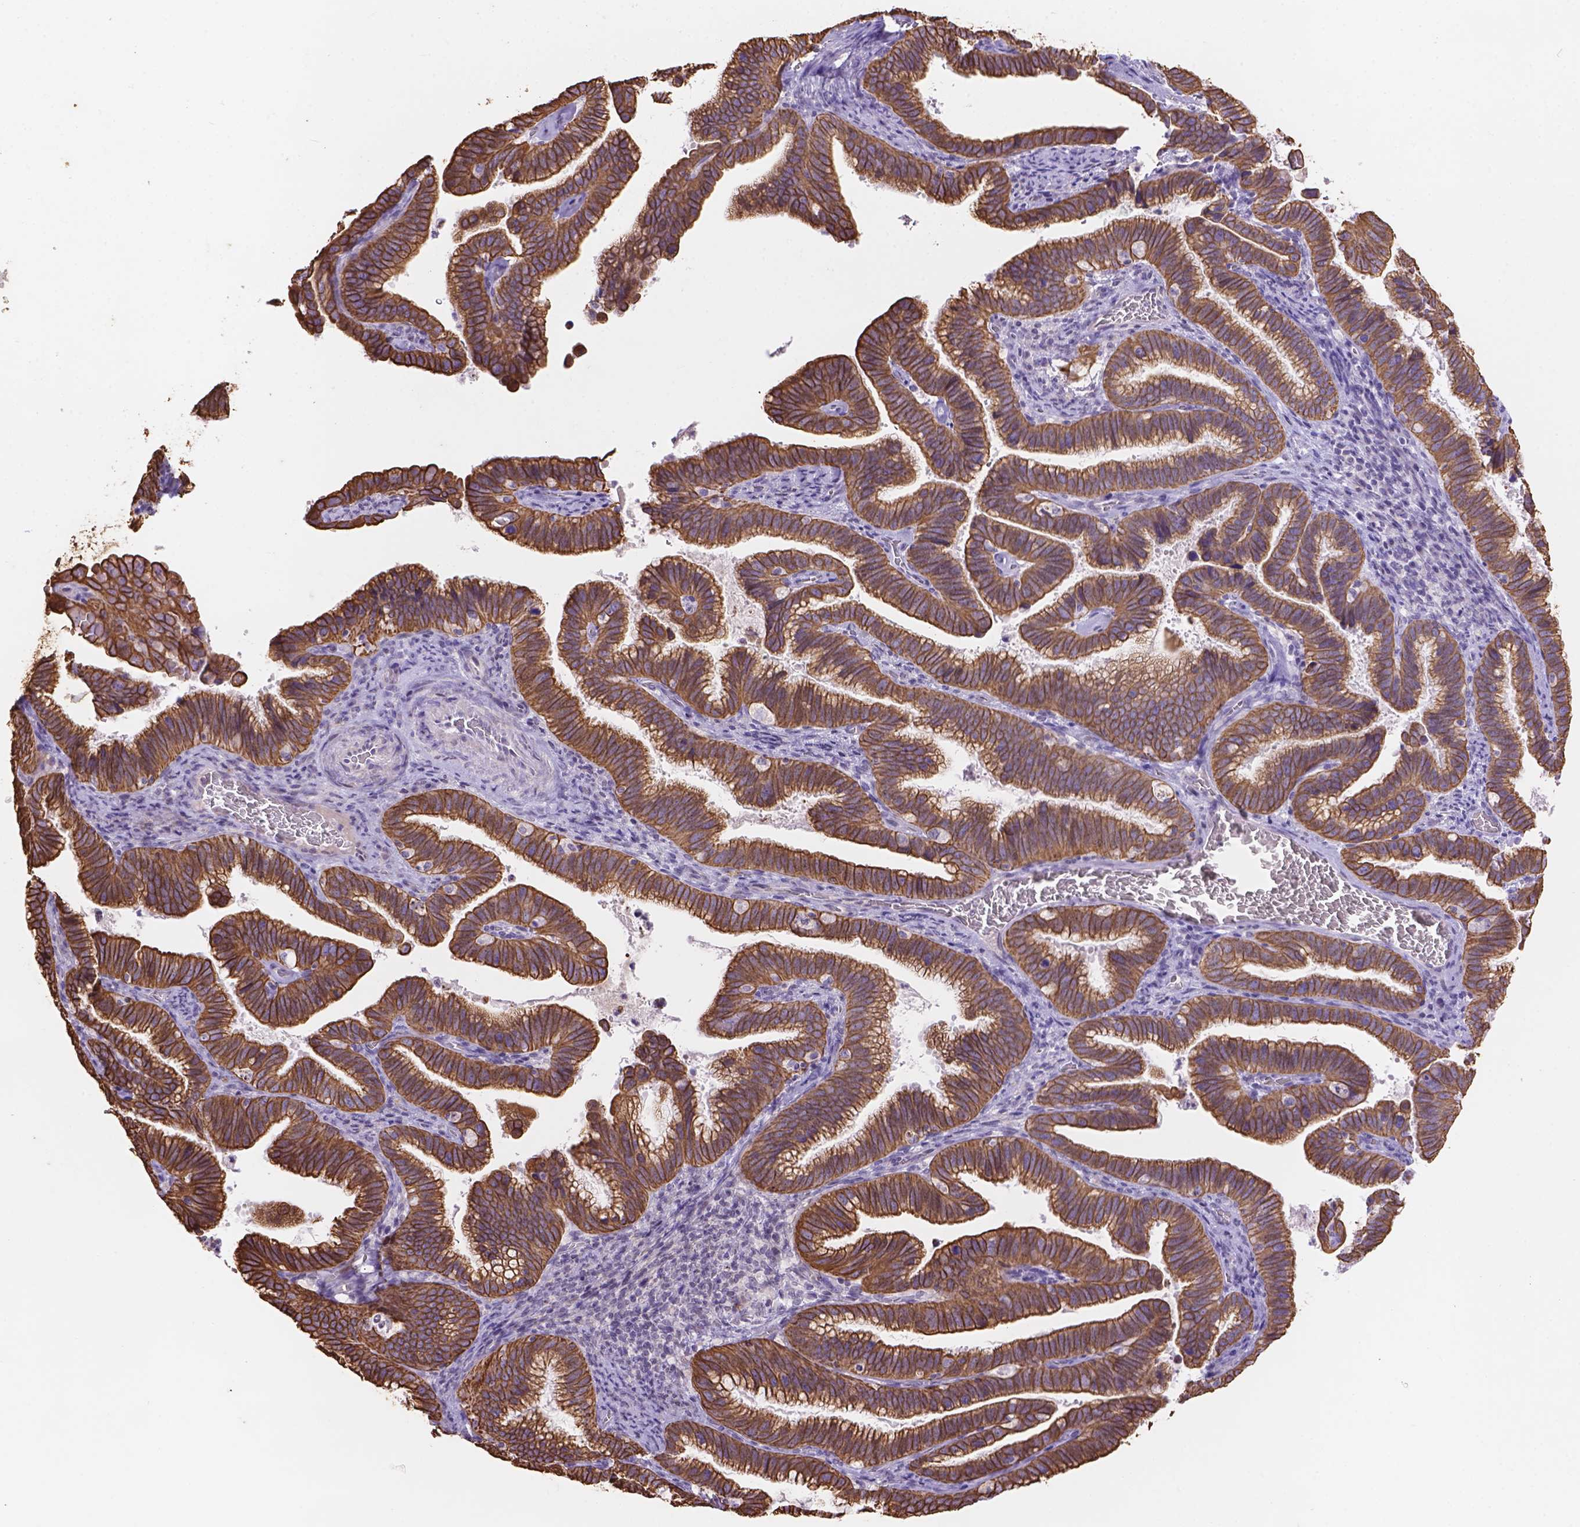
{"staining": {"intensity": "strong", "quantity": ">75%", "location": "cytoplasmic/membranous"}, "tissue": "cervical cancer", "cell_type": "Tumor cells", "image_type": "cancer", "snomed": [{"axis": "morphology", "description": "Adenocarcinoma, NOS"}, {"axis": "topography", "description": "Cervix"}], "caption": "Human cervical cancer (adenocarcinoma) stained with a protein marker reveals strong staining in tumor cells.", "gene": "DMWD", "patient": {"sex": "female", "age": 61}}